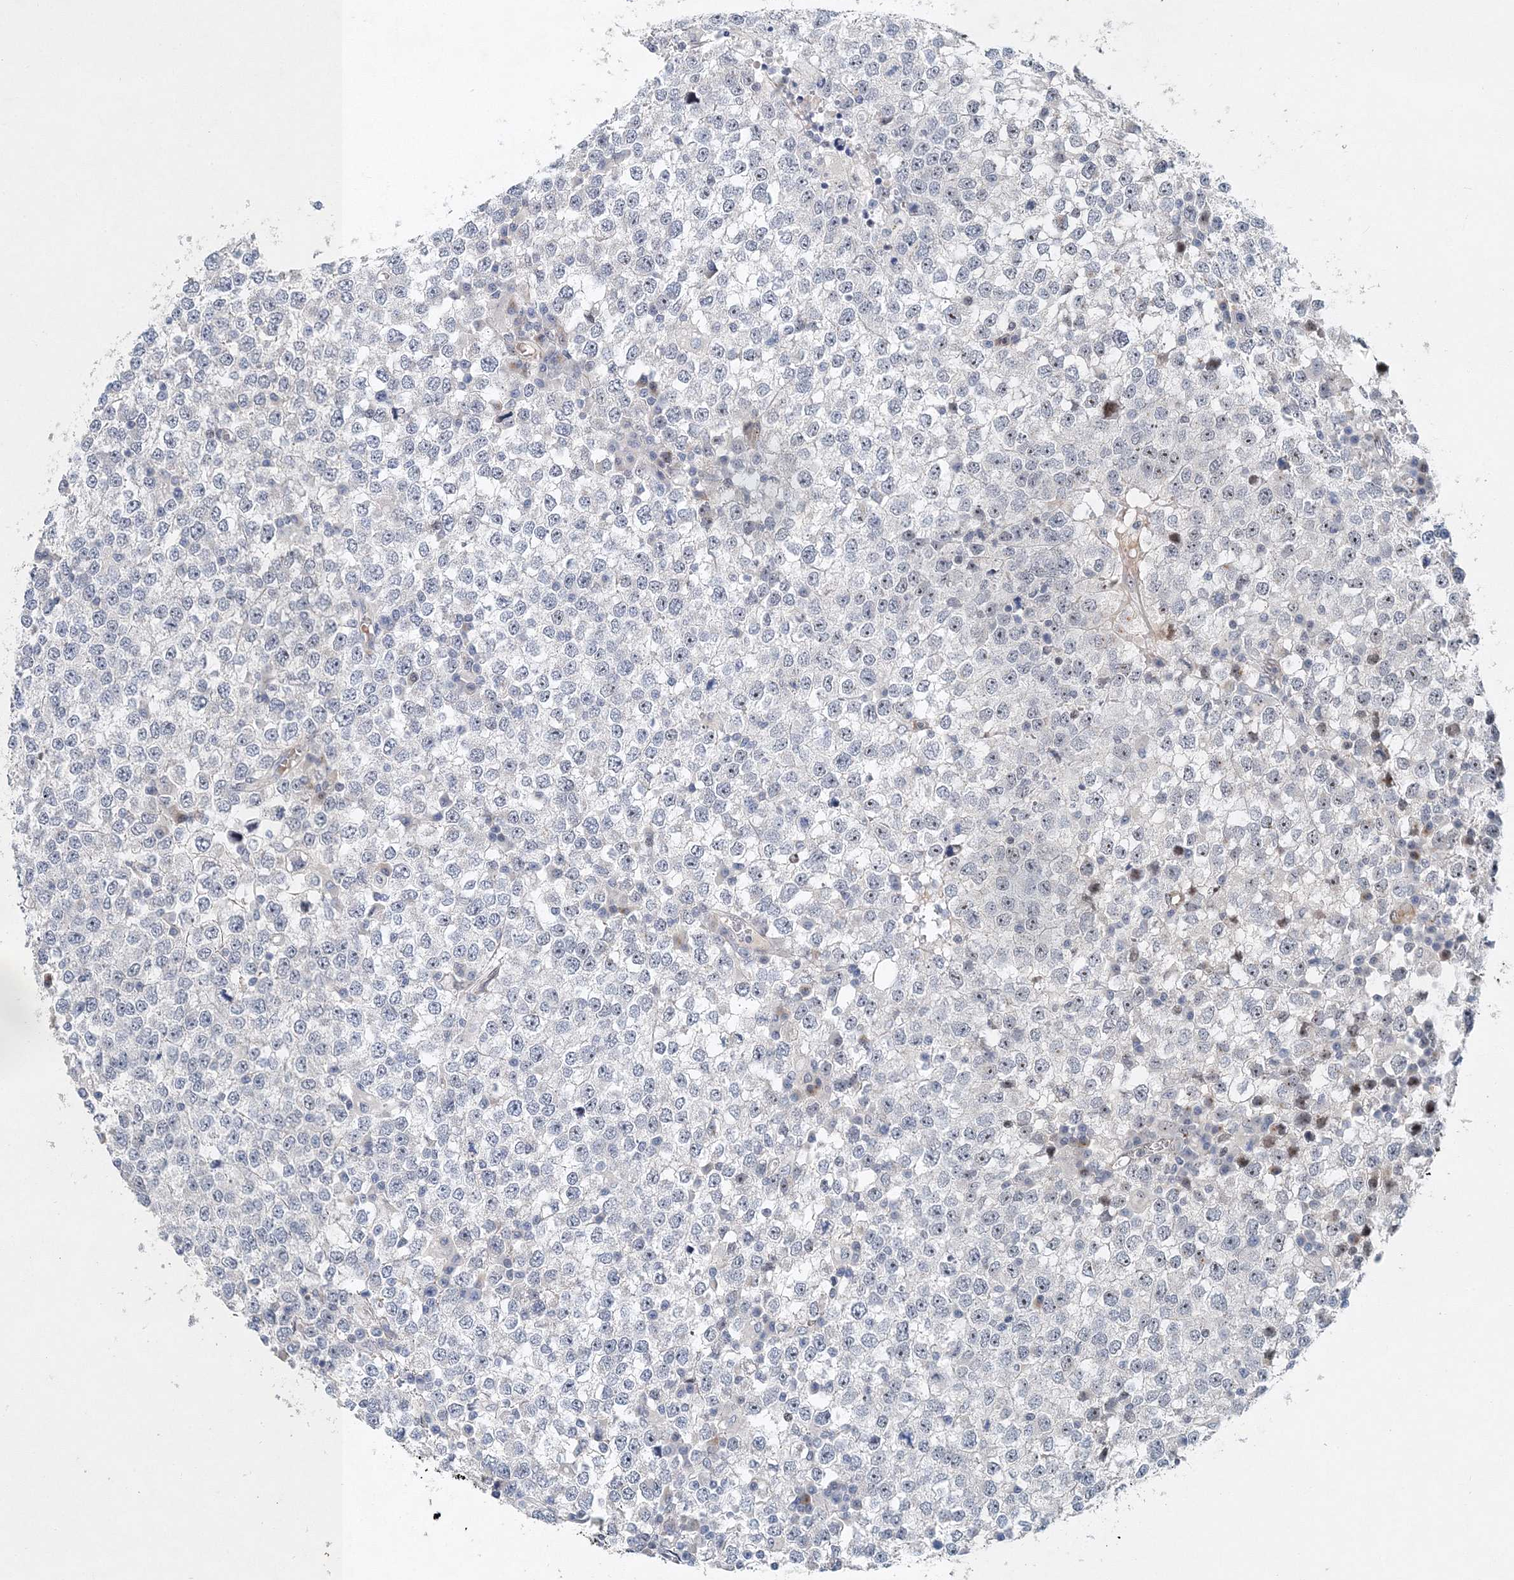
{"staining": {"intensity": "negative", "quantity": "none", "location": "none"}, "tissue": "testis cancer", "cell_type": "Tumor cells", "image_type": "cancer", "snomed": [{"axis": "morphology", "description": "Seminoma, NOS"}, {"axis": "topography", "description": "Testis"}], "caption": "A high-resolution micrograph shows immunohistochemistry staining of testis cancer, which displays no significant expression in tumor cells. (Brightfield microscopy of DAB (3,3'-diaminobenzidine) immunohistochemistry (IHC) at high magnification).", "gene": "UIMC1", "patient": {"sex": "male", "age": 65}}